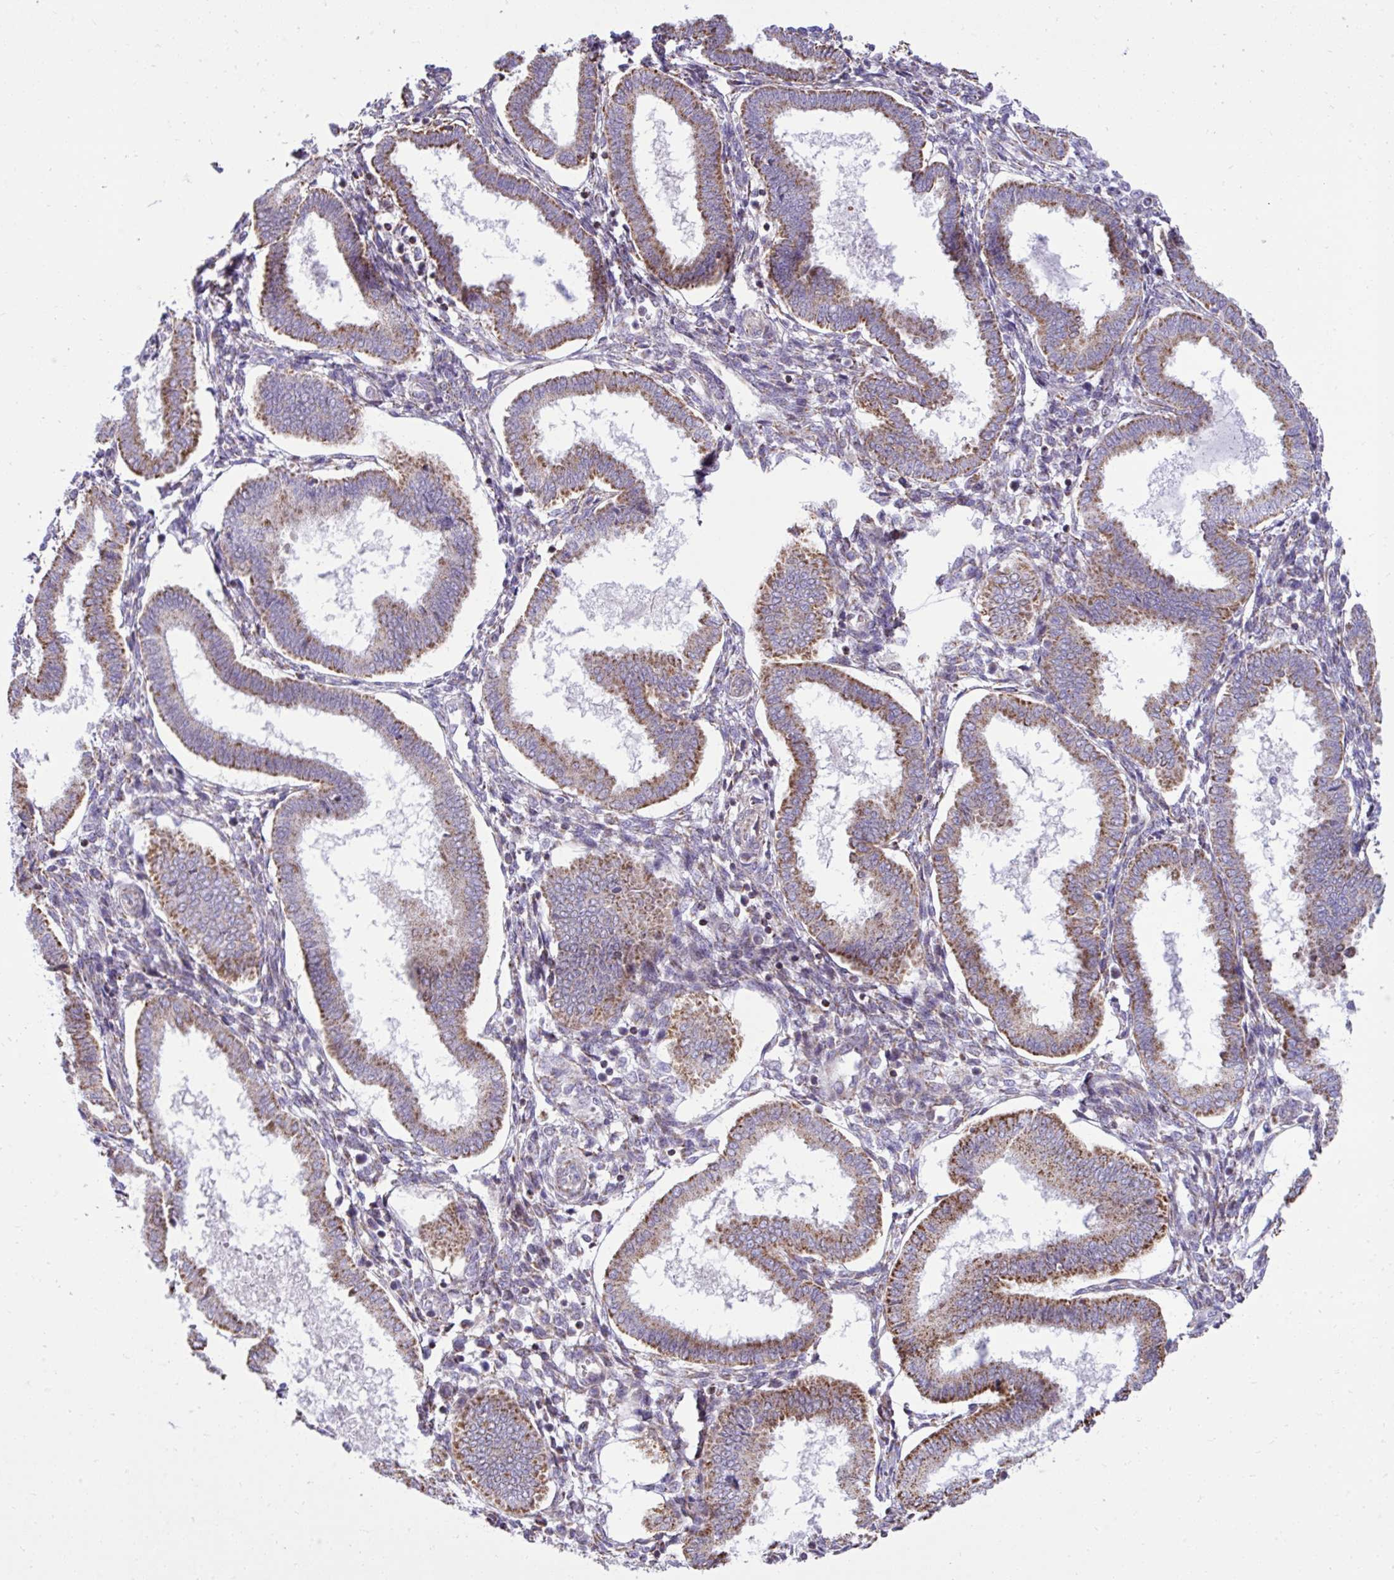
{"staining": {"intensity": "moderate", "quantity": "25%-75%", "location": "cytoplasmic/membranous"}, "tissue": "endometrium", "cell_type": "Cells in endometrial stroma", "image_type": "normal", "snomed": [{"axis": "morphology", "description": "Normal tissue, NOS"}, {"axis": "topography", "description": "Endometrium"}], "caption": "The immunohistochemical stain highlights moderate cytoplasmic/membranous staining in cells in endometrial stroma of benign endometrium.", "gene": "ZNF362", "patient": {"sex": "female", "age": 24}}